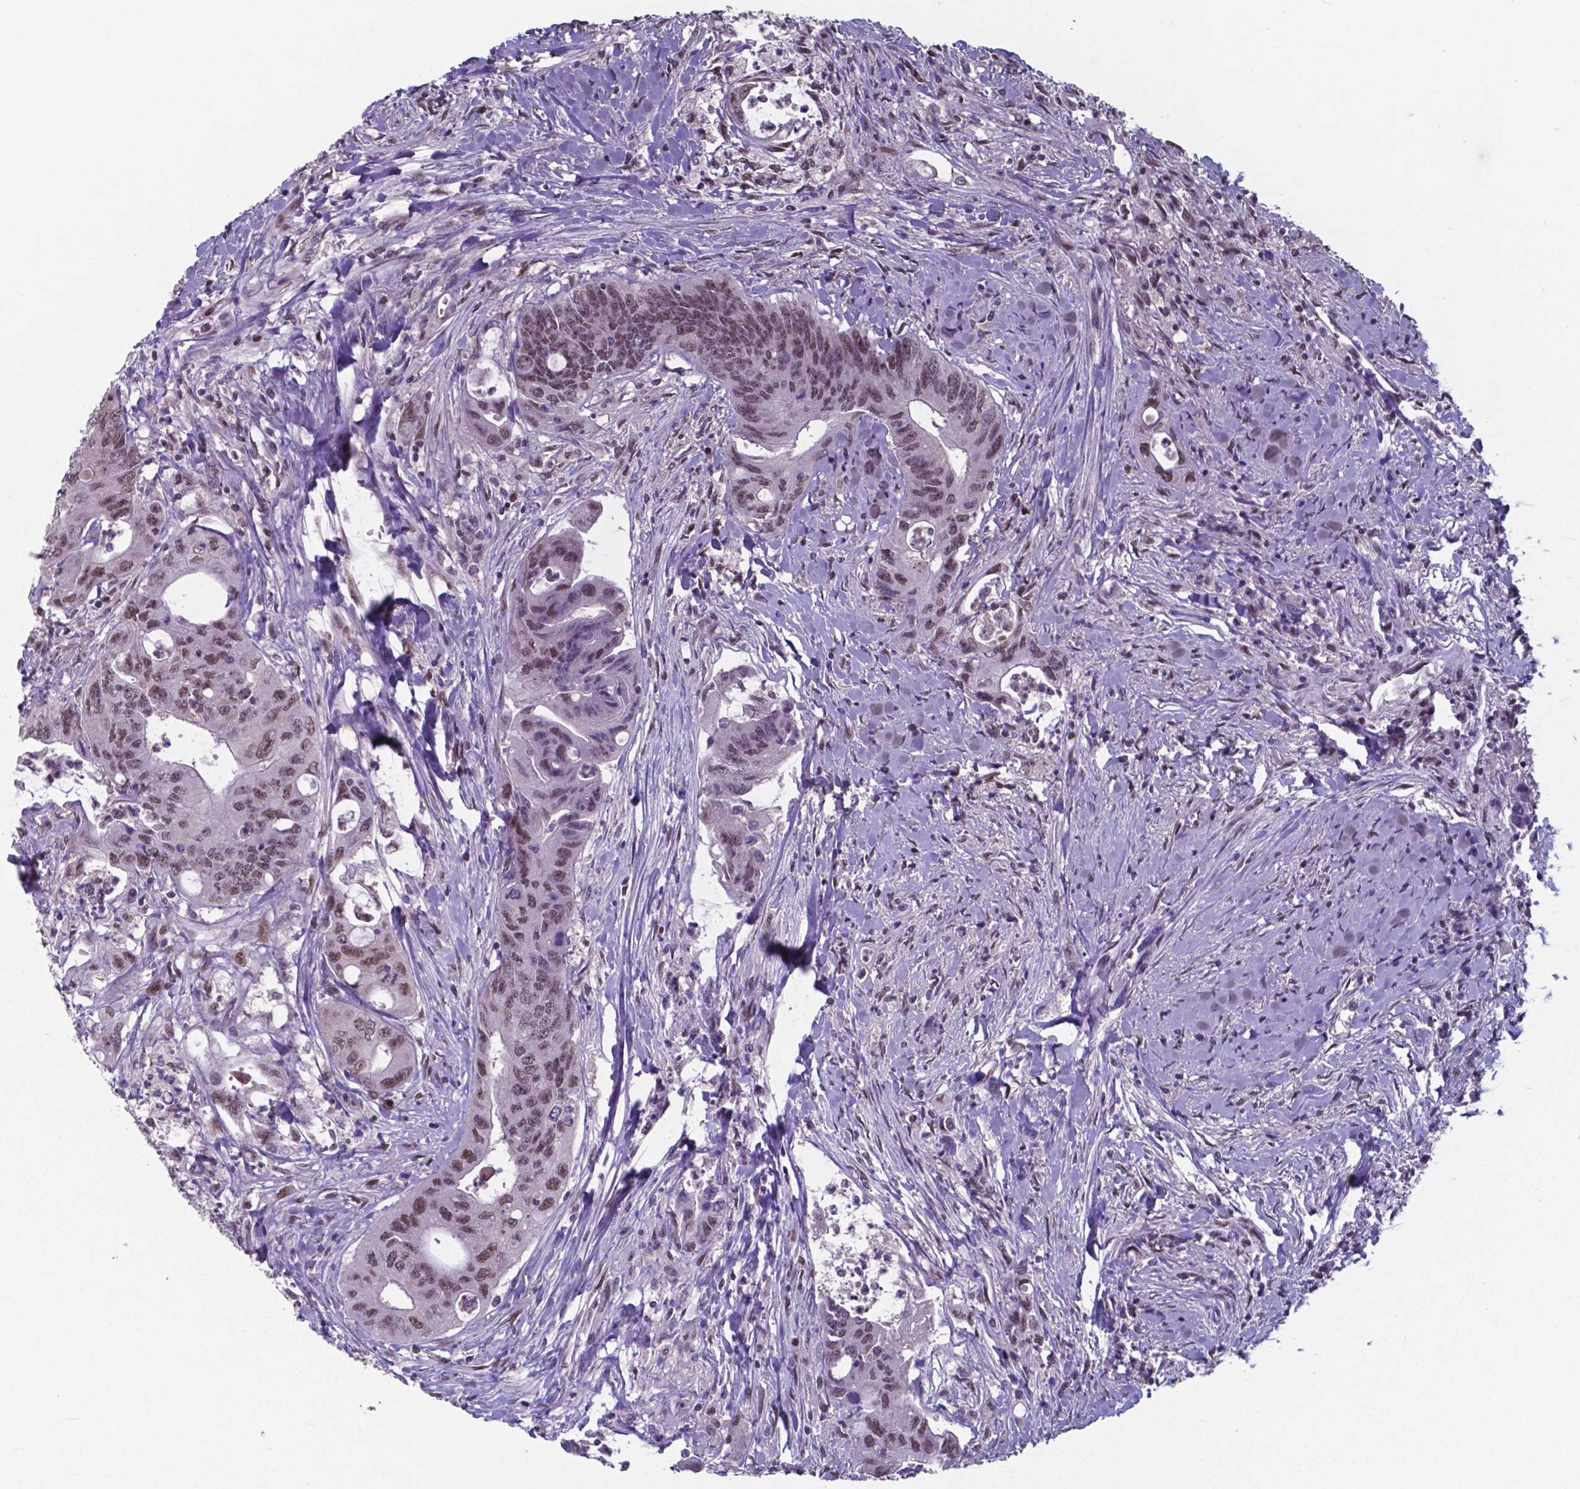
{"staining": {"intensity": "moderate", "quantity": ">75%", "location": "nuclear"}, "tissue": "colorectal cancer", "cell_type": "Tumor cells", "image_type": "cancer", "snomed": [{"axis": "morphology", "description": "Adenocarcinoma, NOS"}, {"axis": "topography", "description": "Rectum"}], "caption": "Moderate nuclear staining is seen in about >75% of tumor cells in colorectal adenocarcinoma. (DAB (3,3'-diaminobenzidine) IHC with brightfield microscopy, high magnification).", "gene": "UBA1", "patient": {"sex": "male", "age": 59}}